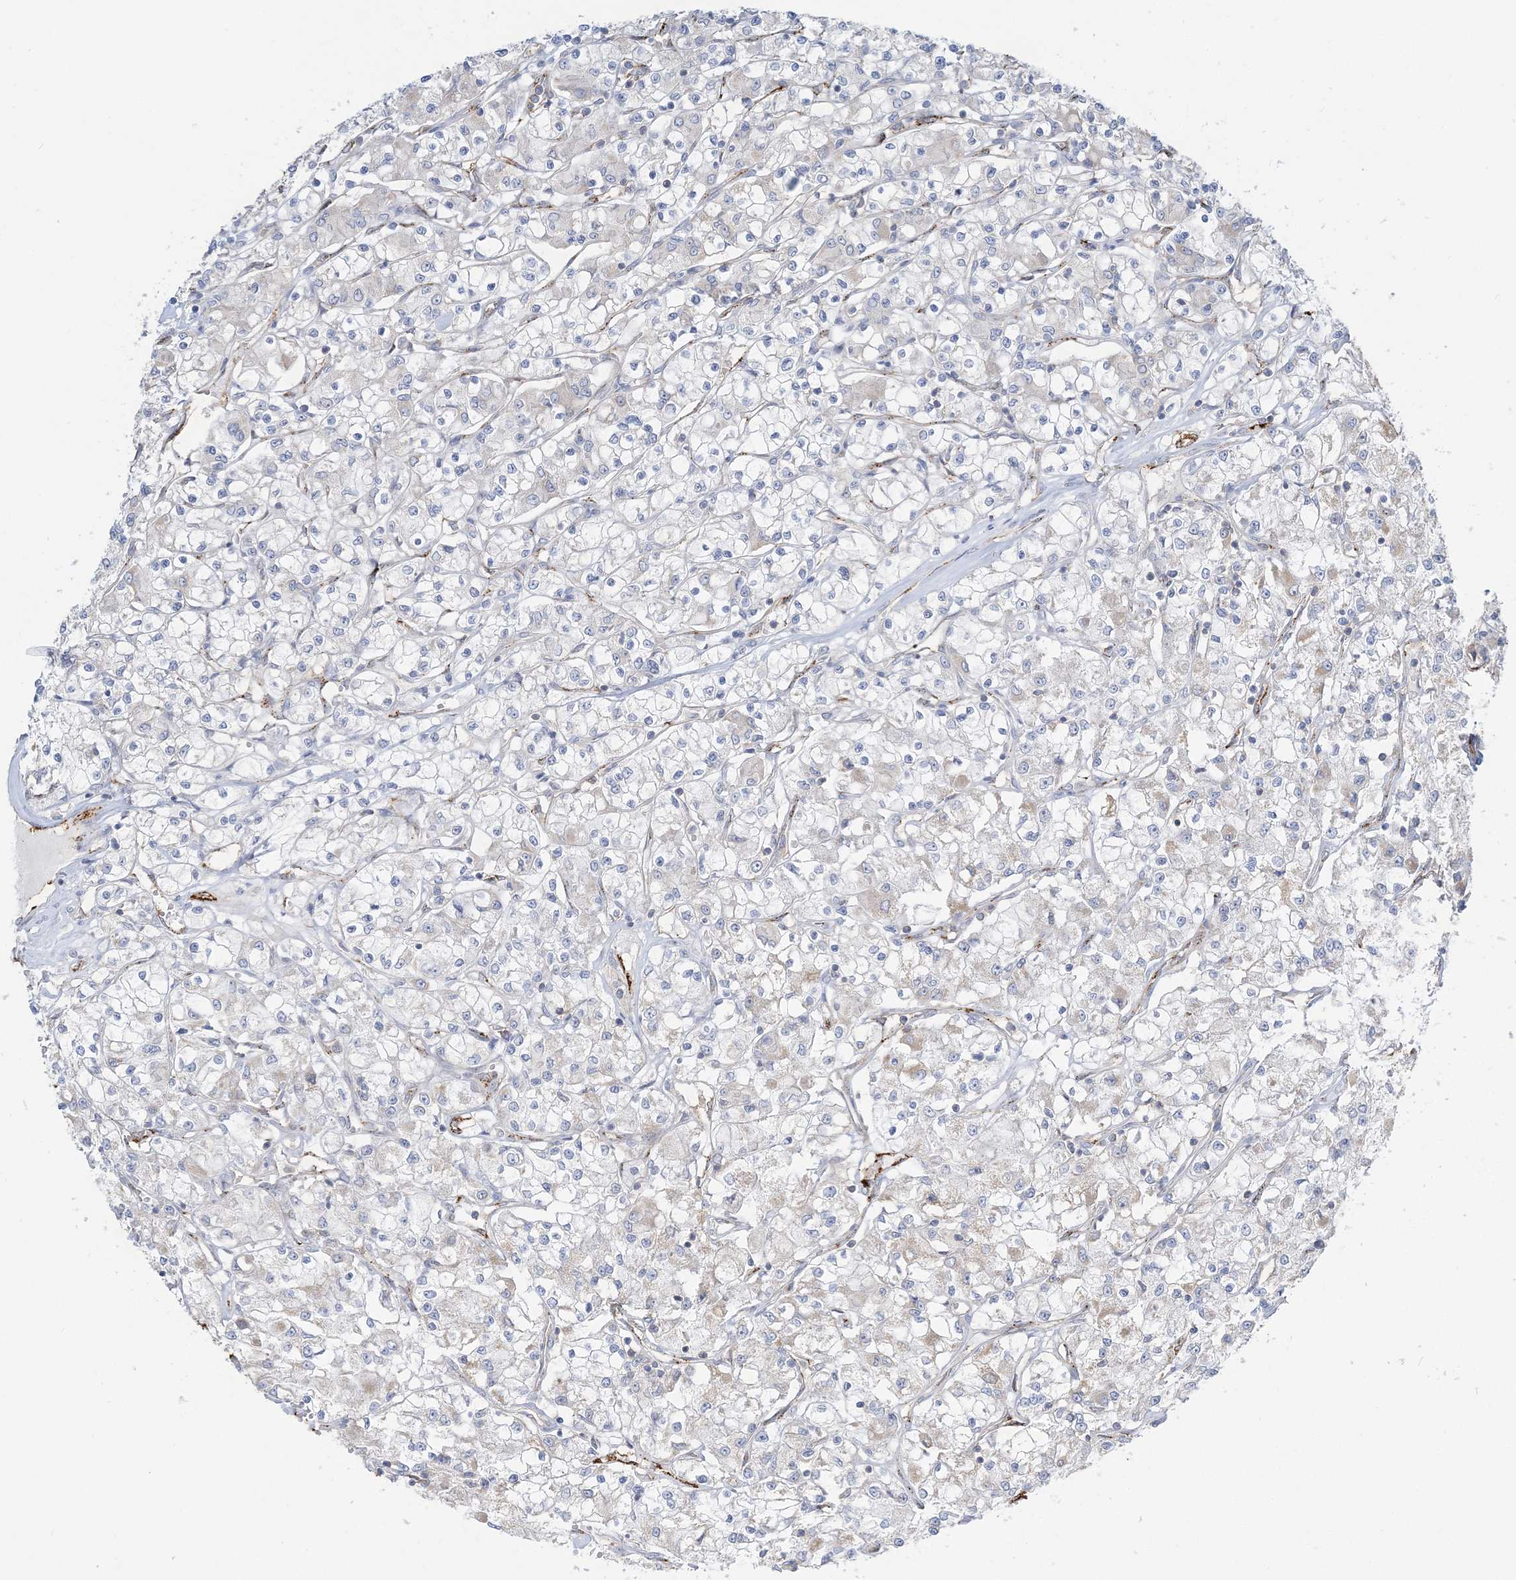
{"staining": {"intensity": "negative", "quantity": "none", "location": "none"}, "tissue": "renal cancer", "cell_type": "Tumor cells", "image_type": "cancer", "snomed": [{"axis": "morphology", "description": "Adenocarcinoma, NOS"}, {"axis": "topography", "description": "Kidney"}], "caption": "DAB immunohistochemical staining of human renal cancer reveals no significant positivity in tumor cells.", "gene": "INPP1", "patient": {"sex": "female", "age": 59}}